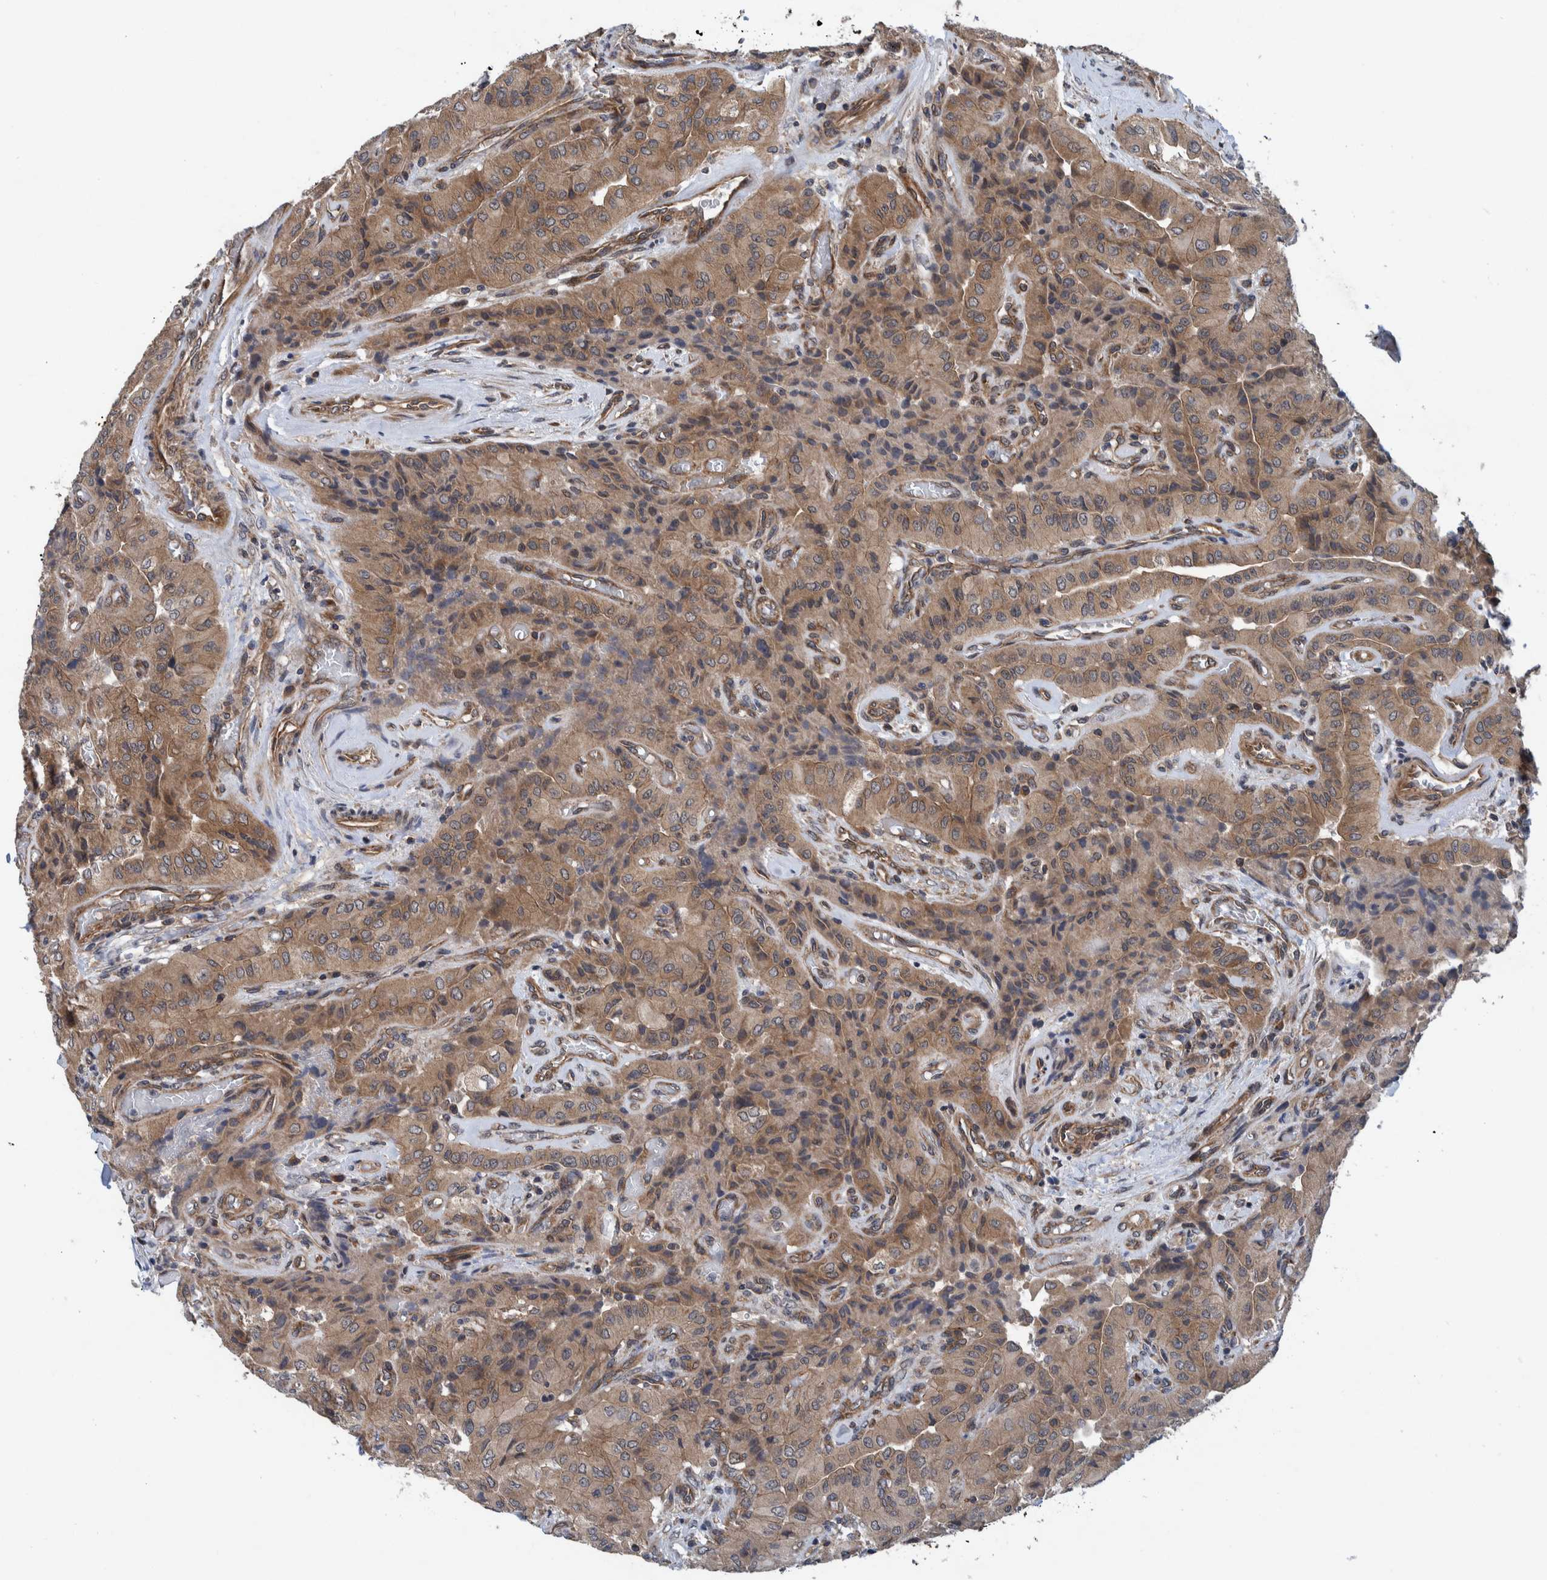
{"staining": {"intensity": "moderate", "quantity": ">75%", "location": "cytoplasmic/membranous"}, "tissue": "thyroid cancer", "cell_type": "Tumor cells", "image_type": "cancer", "snomed": [{"axis": "morphology", "description": "Papillary adenocarcinoma, NOS"}, {"axis": "topography", "description": "Thyroid gland"}], "caption": "The photomicrograph demonstrates staining of papillary adenocarcinoma (thyroid), revealing moderate cytoplasmic/membranous protein positivity (brown color) within tumor cells.", "gene": "MRPS7", "patient": {"sex": "female", "age": 59}}